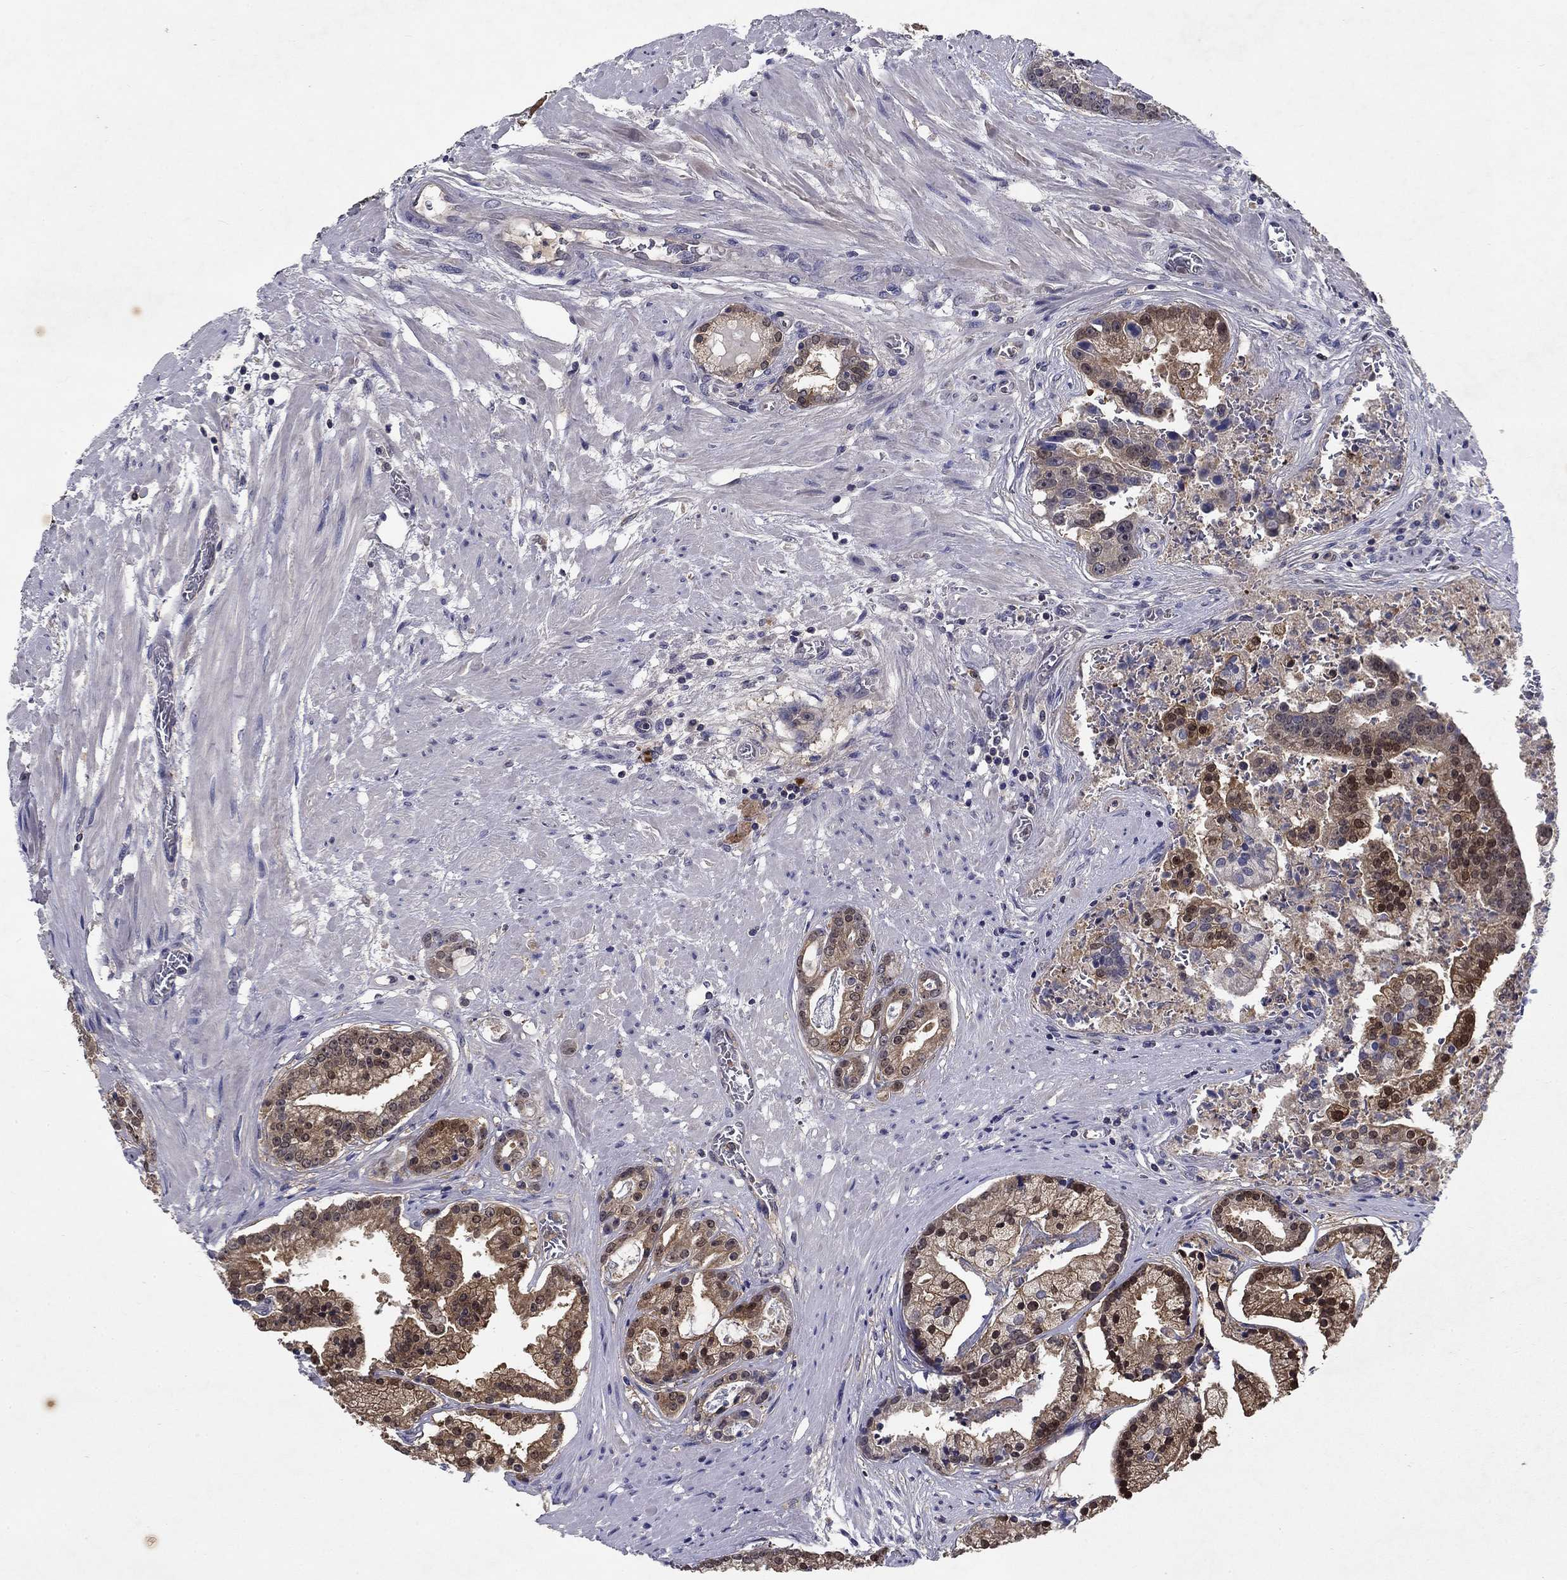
{"staining": {"intensity": "moderate", "quantity": ">75%", "location": "cytoplasmic/membranous"}, "tissue": "prostate cancer", "cell_type": "Tumor cells", "image_type": "cancer", "snomed": [{"axis": "morphology", "description": "Adenocarcinoma, NOS"}, {"axis": "topography", "description": "Prostate and seminal vesicle, NOS"}, {"axis": "topography", "description": "Prostate"}], "caption": "Moderate cytoplasmic/membranous protein positivity is seen in about >75% of tumor cells in adenocarcinoma (prostate).", "gene": "GLTP", "patient": {"sex": "male", "age": 44}}